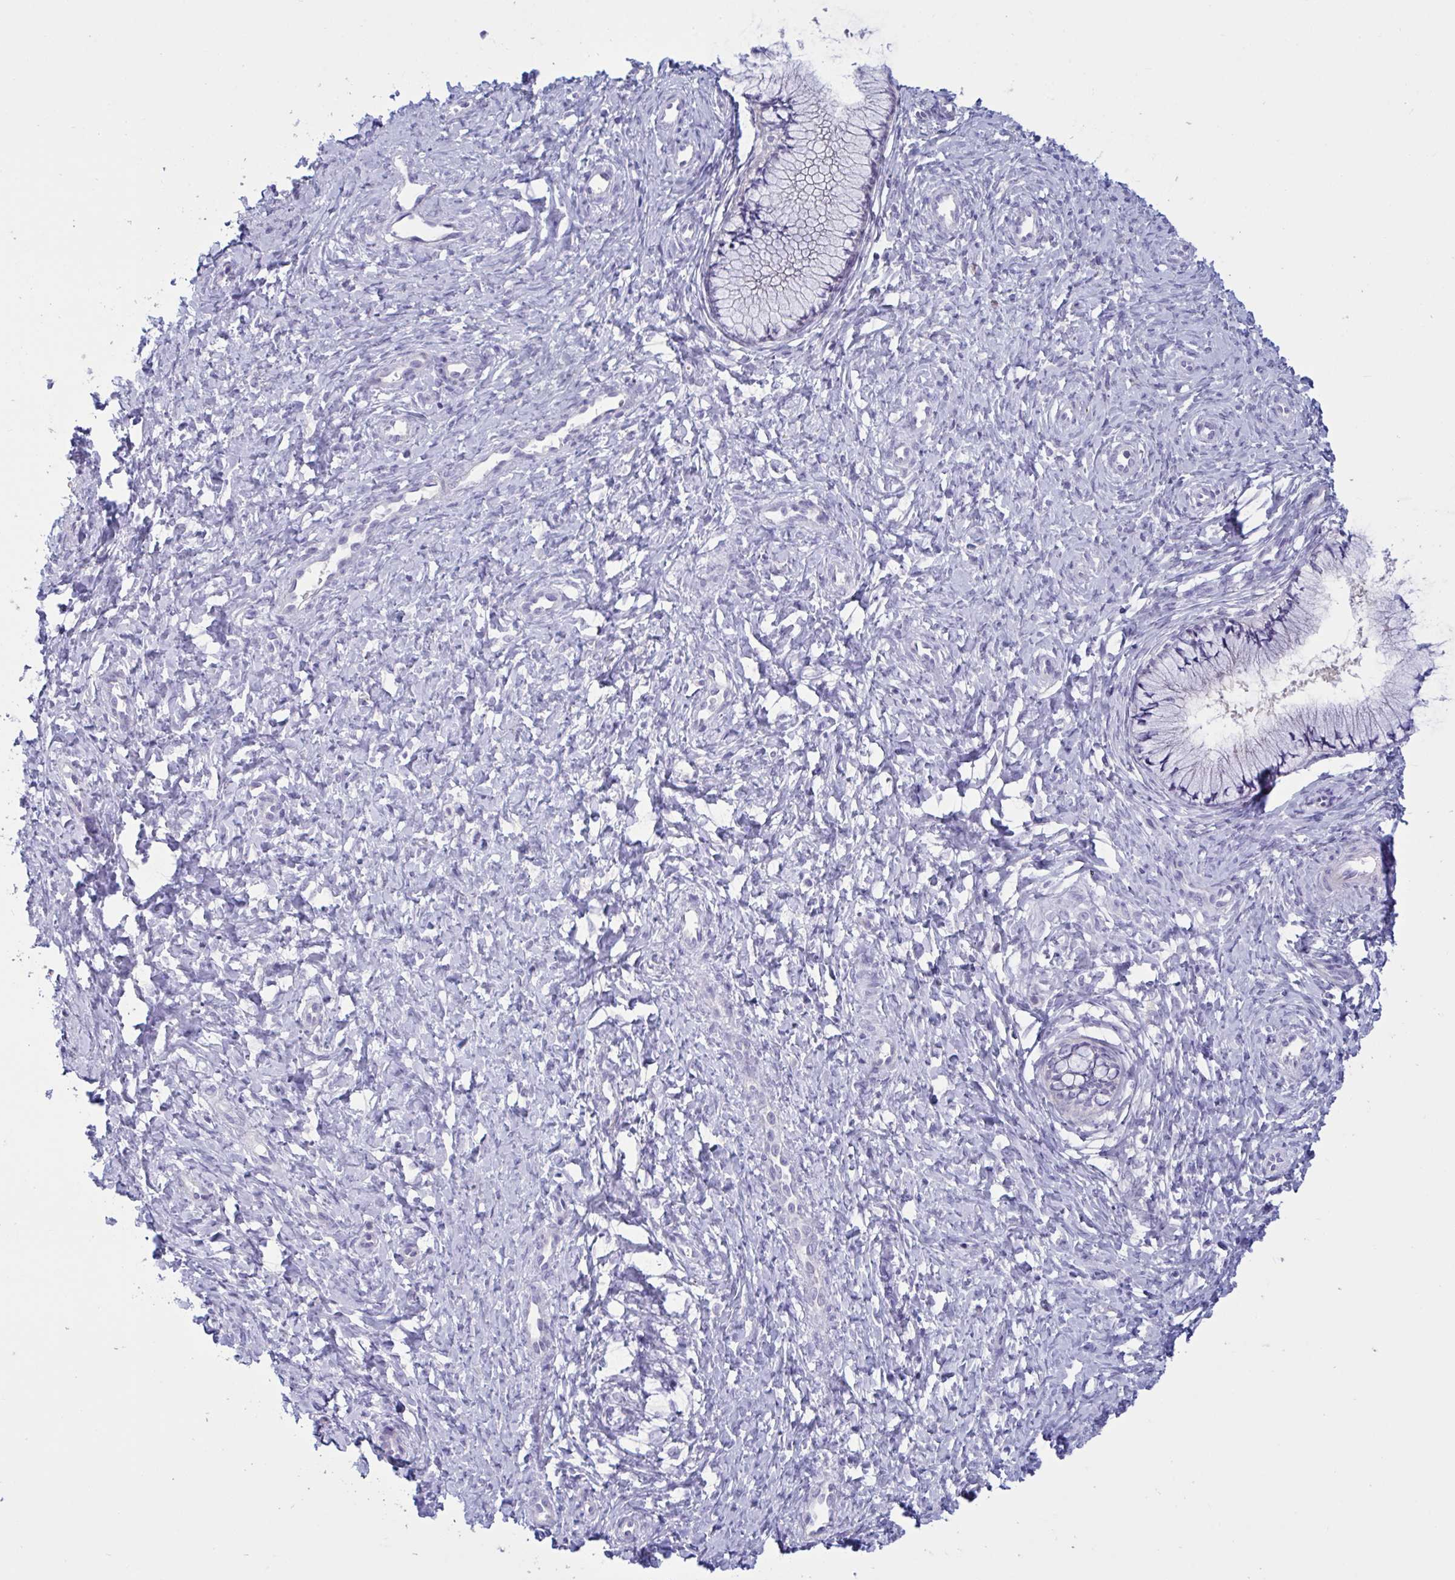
{"staining": {"intensity": "negative", "quantity": "none", "location": "none"}, "tissue": "cervix", "cell_type": "Glandular cells", "image_type": "normal", "snomed": [{"axis": "morphology", "description": "Normal tissue, NOS"}, {"axis": "topography", "description": "Cervix"}], "caption": "This is an immunohistochemistry micrograph of unremarkable cervix. There is no positivity in glandular cells.", "gene": "OXLD1", "patient": {"sex": "female", "age": 37}}